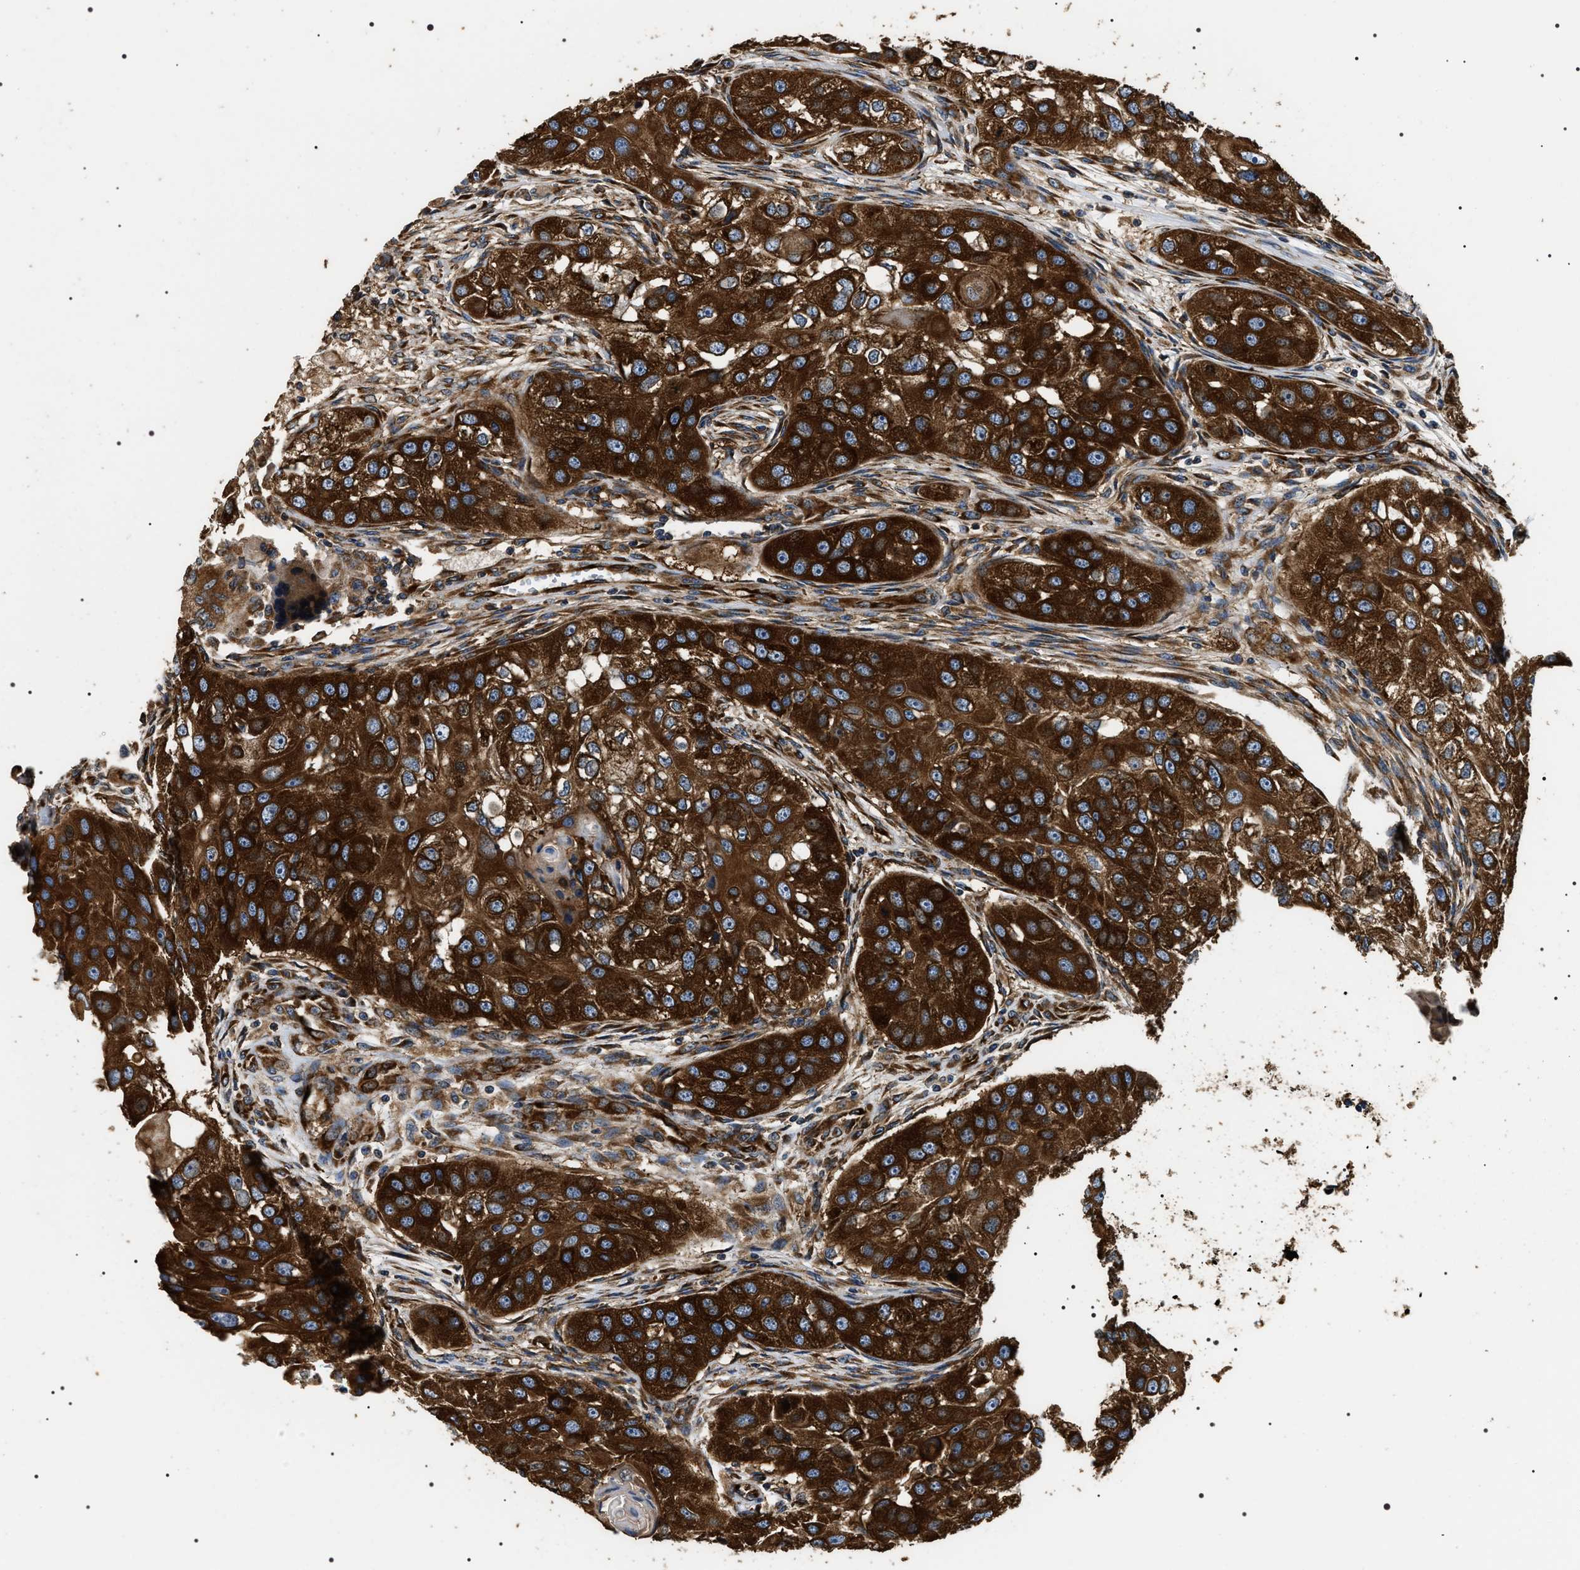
{"staining": {"intensity": "strong", "quantity": ">75%", "location": "cytoplasmic/membranous"}, "tissue": "head and neck cancer", "cell_type": "Tumor cells", "image_type": "cancer", "snomed": [{"axis": "morphology", "description": "Normal tissue, NOS"}, {"axis": "morphology", "description": "Squamous cell carcinoma, NOS"}, {"axis": "topography", "description": "Skeletal muscle"}, {"axis": "topography", "description": "Head-Neck"}], "caption": "Protein expression by immunohistochemistry (IHC) demonstrates strong cytoplasmic/membranous positivity in approximately >75% of tumor cells in head and neck cancer (squamous cell carcinoma).", "gene": "KTN1", "patient": {"sex": "male", "age": 51}}